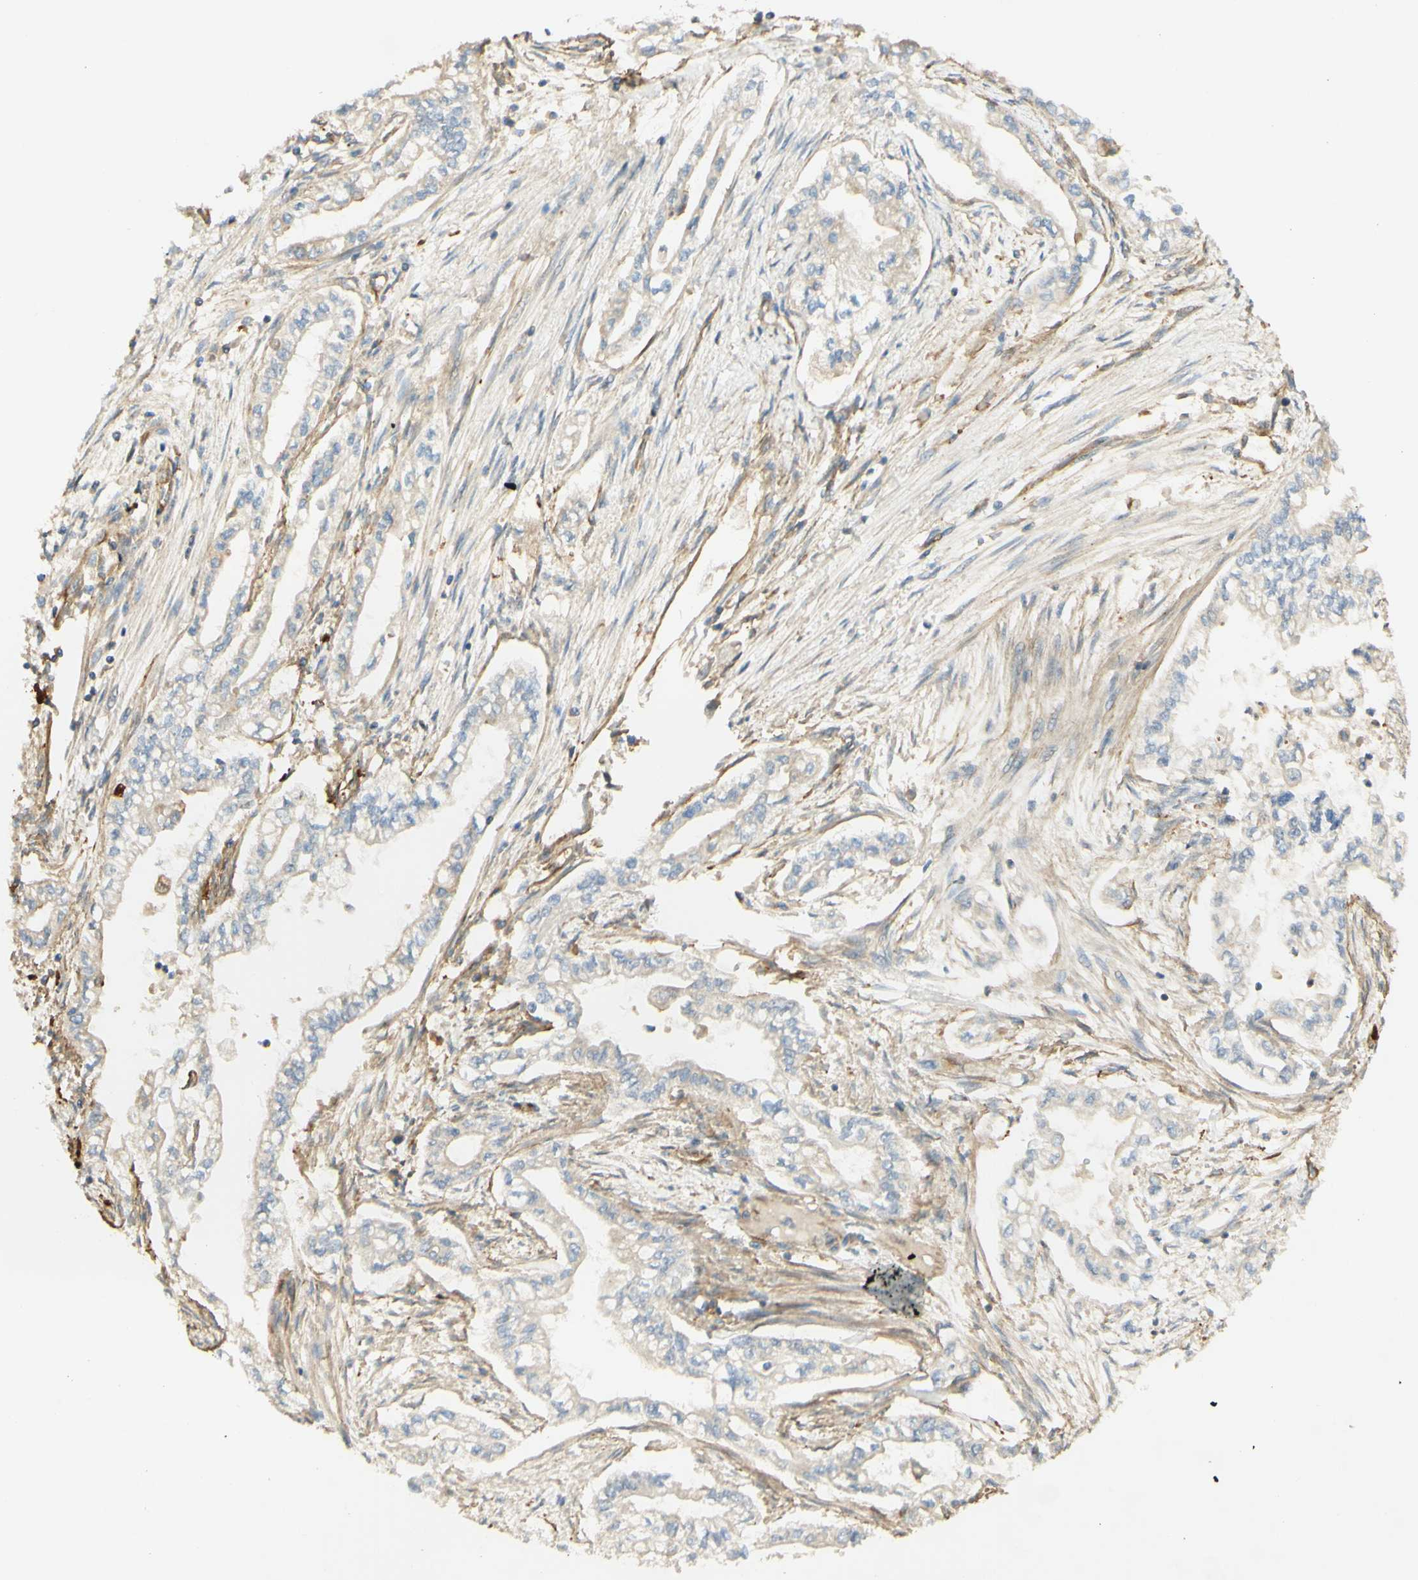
{"staining": {"intensity": "moderate", "quantity": "25%-75%", "location": "cytoplasmic/membranous"}, "tissue": "pancreatic cancer", "cell_type": "Tumor cells", "image_type": "cancer", "snomed": [{"axis": "morphology", "description": "Normal tissue, NOS"}, {"axis": "topography", "description": "Pancreas"}], "caption": "There is medium levels of moderate cytoplasmic/membranous staining in tumor cells of pancreatic cancer, as demonstrated by immunohistochemical staining (brown color).", "gene": "IKBKG", "patient": {"sex": "male", "age": 42}}